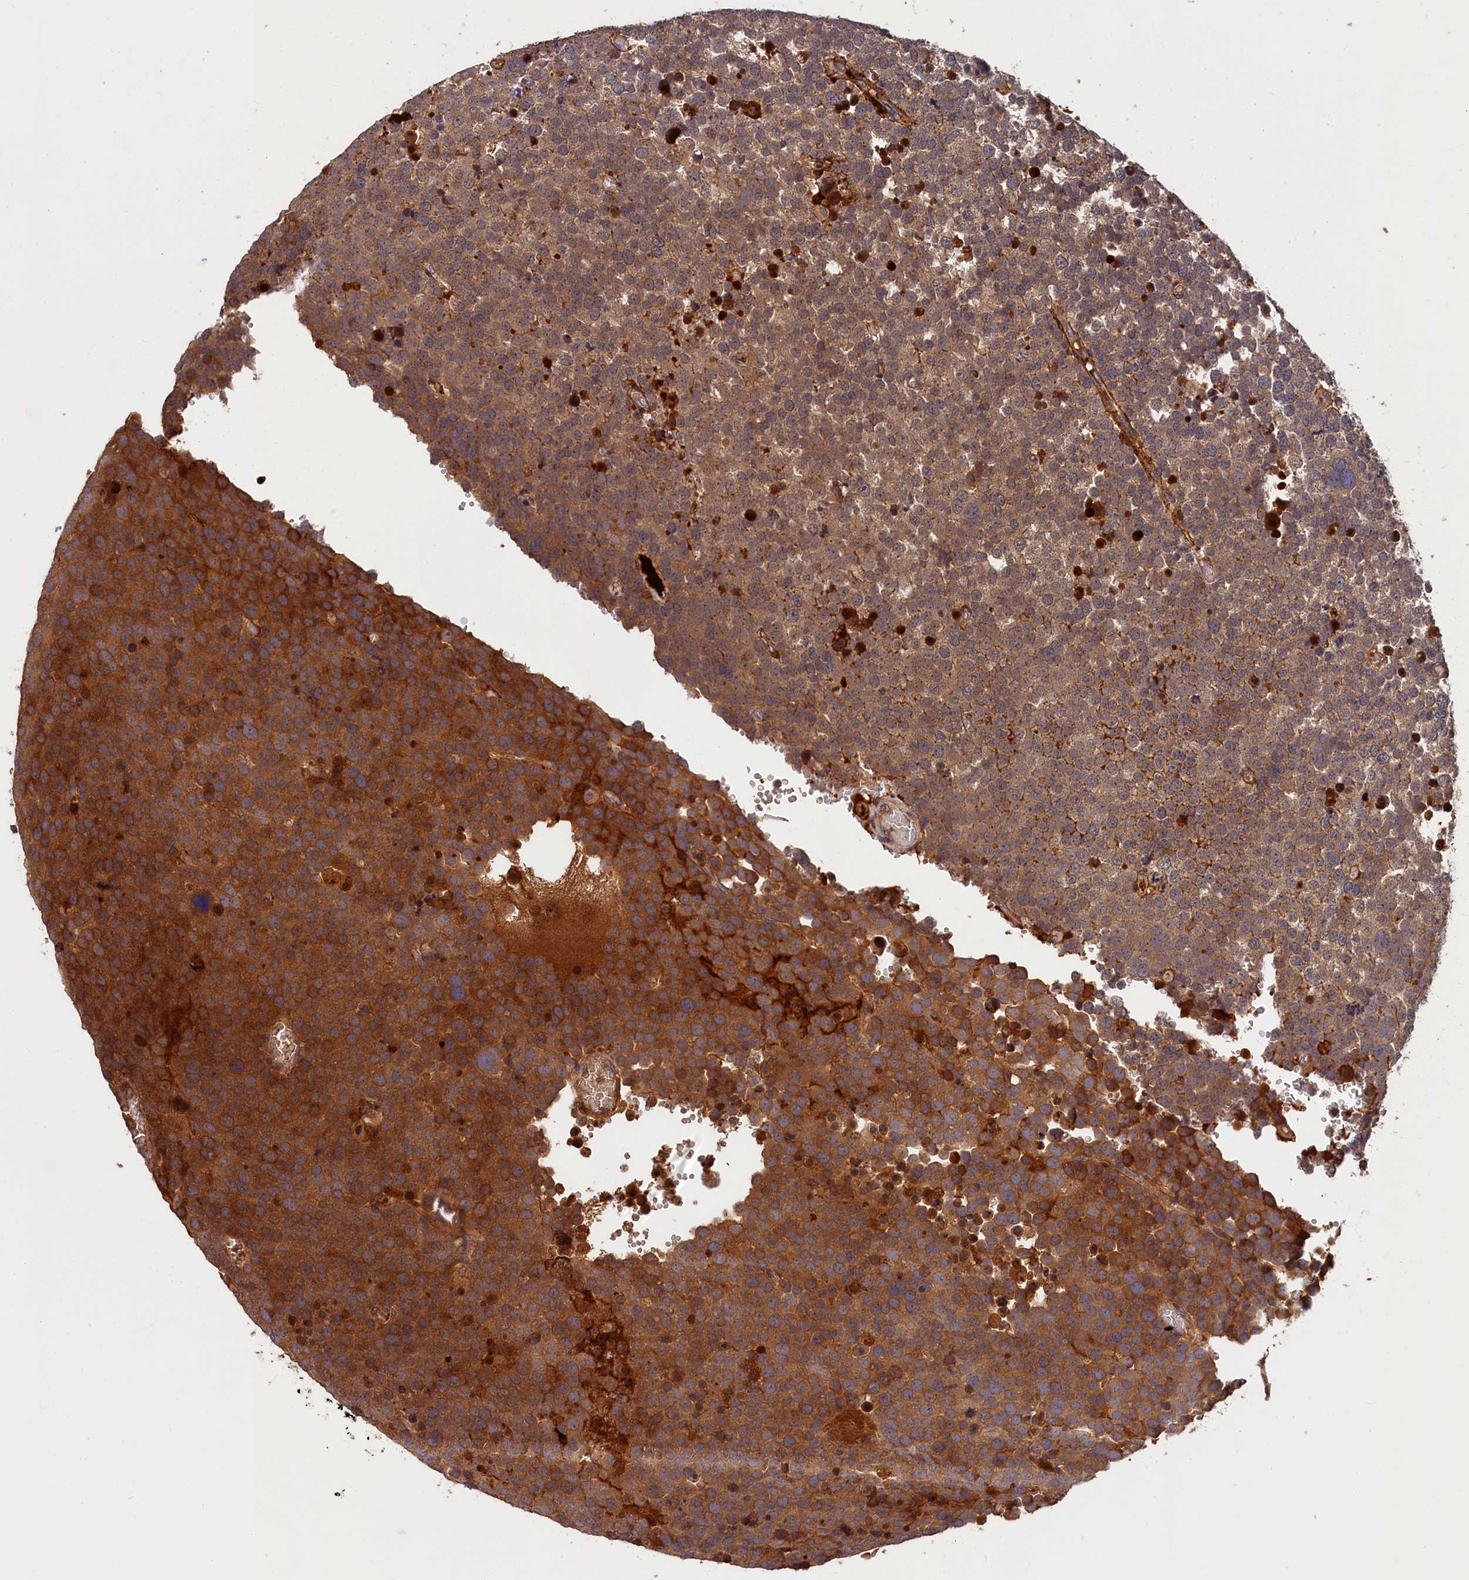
{"staining": {"intensity": "strong", "quantity": ">75%", "location": "cytoplasmic/membranous"}, "tissue": "testis cancer", "cell_type": "Tumor cells", "image_type": "cancer", "snomed": [{"axis": "morphology", "description": "Seminoma, NOS"}, {"axis": "topography", "description": "Testis"}], "caption": "IHC (DAB (3,3'-diaminobenzidine)) staining of human testis cancer (seminoma) demonstrates strong cytoplasmic/membranous protein staining in about >75% of tumor cells.", "gene": "ITIH1", "patient": {"sex": "male", "age": 71}}